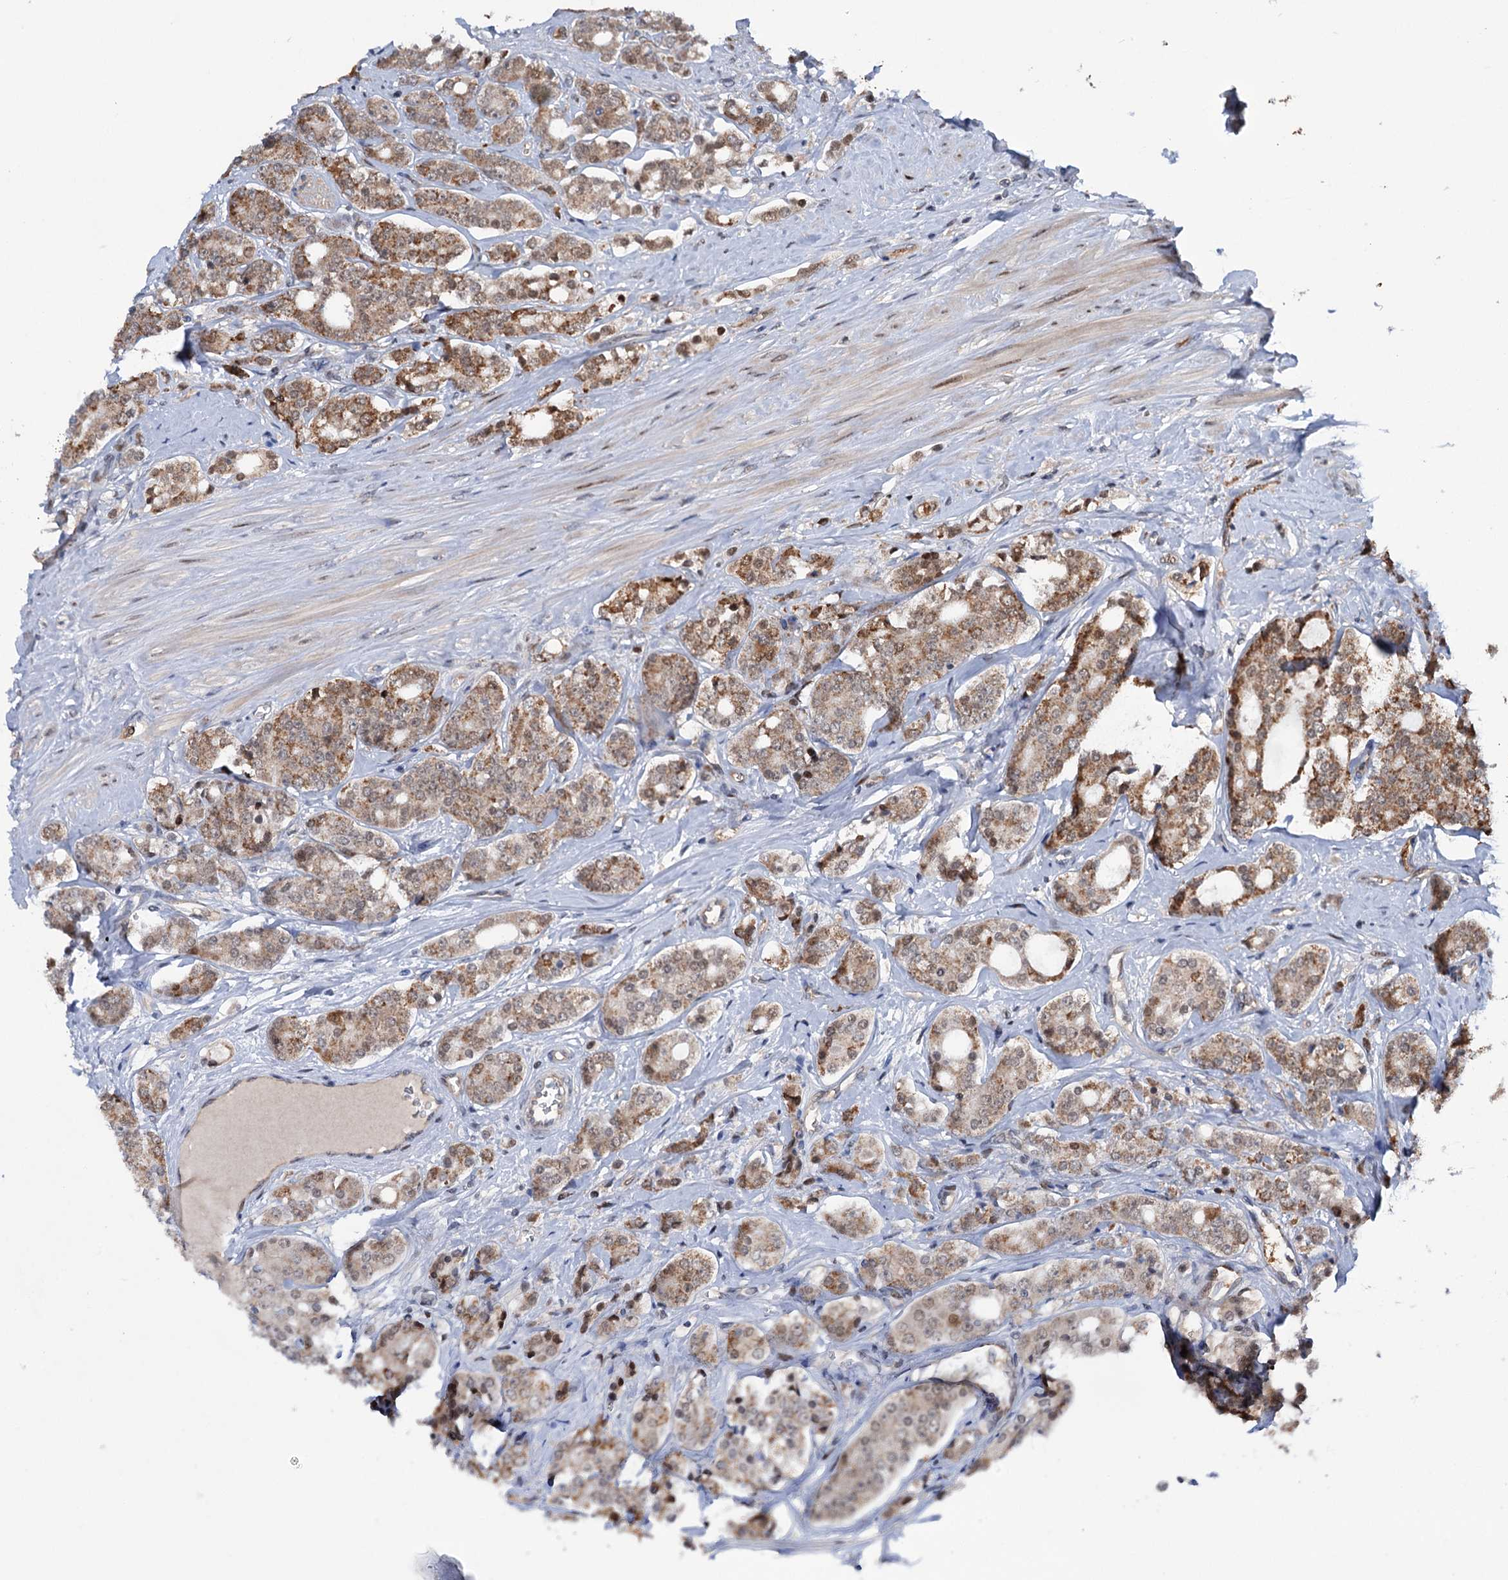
{"staining": {"intensity": "moderate", "quantity": ">75%", "location": "cytoplasmic/membranous"}, "tissue": "prostate cancer", "cell_type": "Tumor cells", "image_type": "cancer", "snomed": [{"axis": "morphology", "description": "Adenocarcinoma, High grade"}, {"axis": "topography", "description": "Prostate"}], "caption": "Prostate cancer stained for a protein (brown) demonstrates moderate cytoplasmic/membranous positive positivity in approximately >75% of tumor cells.", "gene": "NCAPD2", "patient": {"sex": "male", "age": 62}}